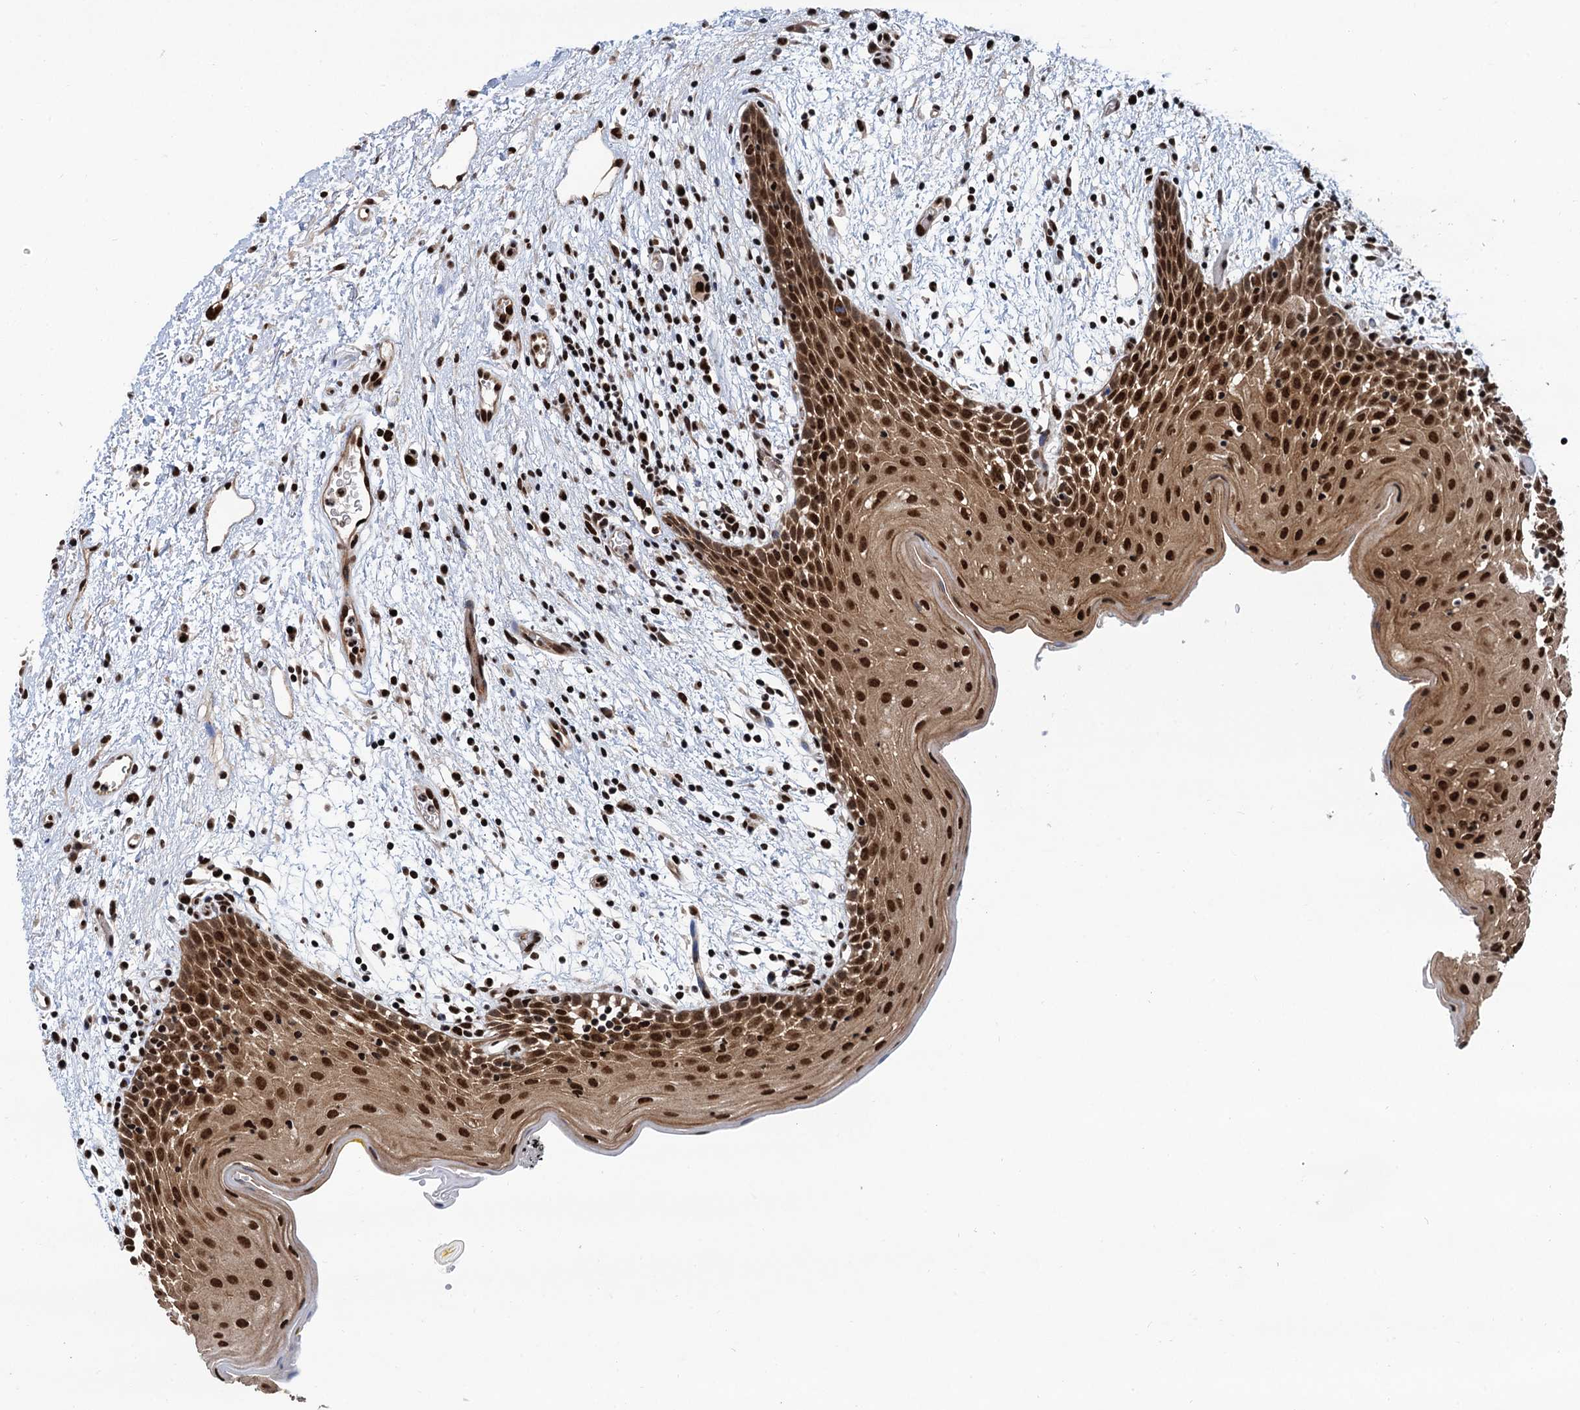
{"staining": {"intensity": "strong", "quantity": ">75%", "location": "cytoplasmic/membranous,nuclear"}, "tissue": "oral mucosa", "cell_type": "Squamous epithelial cells", "image_type": "normal", "snomed": [{"axis": "morphology", "description": "Normal tissue, NOS"}, {"axis": "topography", "description": "Skeletal muscle"}, {"axis": "topography", "description": "Oral tissue"}, {"axis": "topography", "description": "Salivary gland"}, {"axis": "topography", "description": "Peripheral nerve tissue"}], "caption": "The immunohistochemical stain highlights strong cytoplasmic/membranous,nuclear staining in squamous epithelial cells of benign oral mucosa.", "gene": "PPP4R1", "patient": {"sex": "male", "age": 54}}